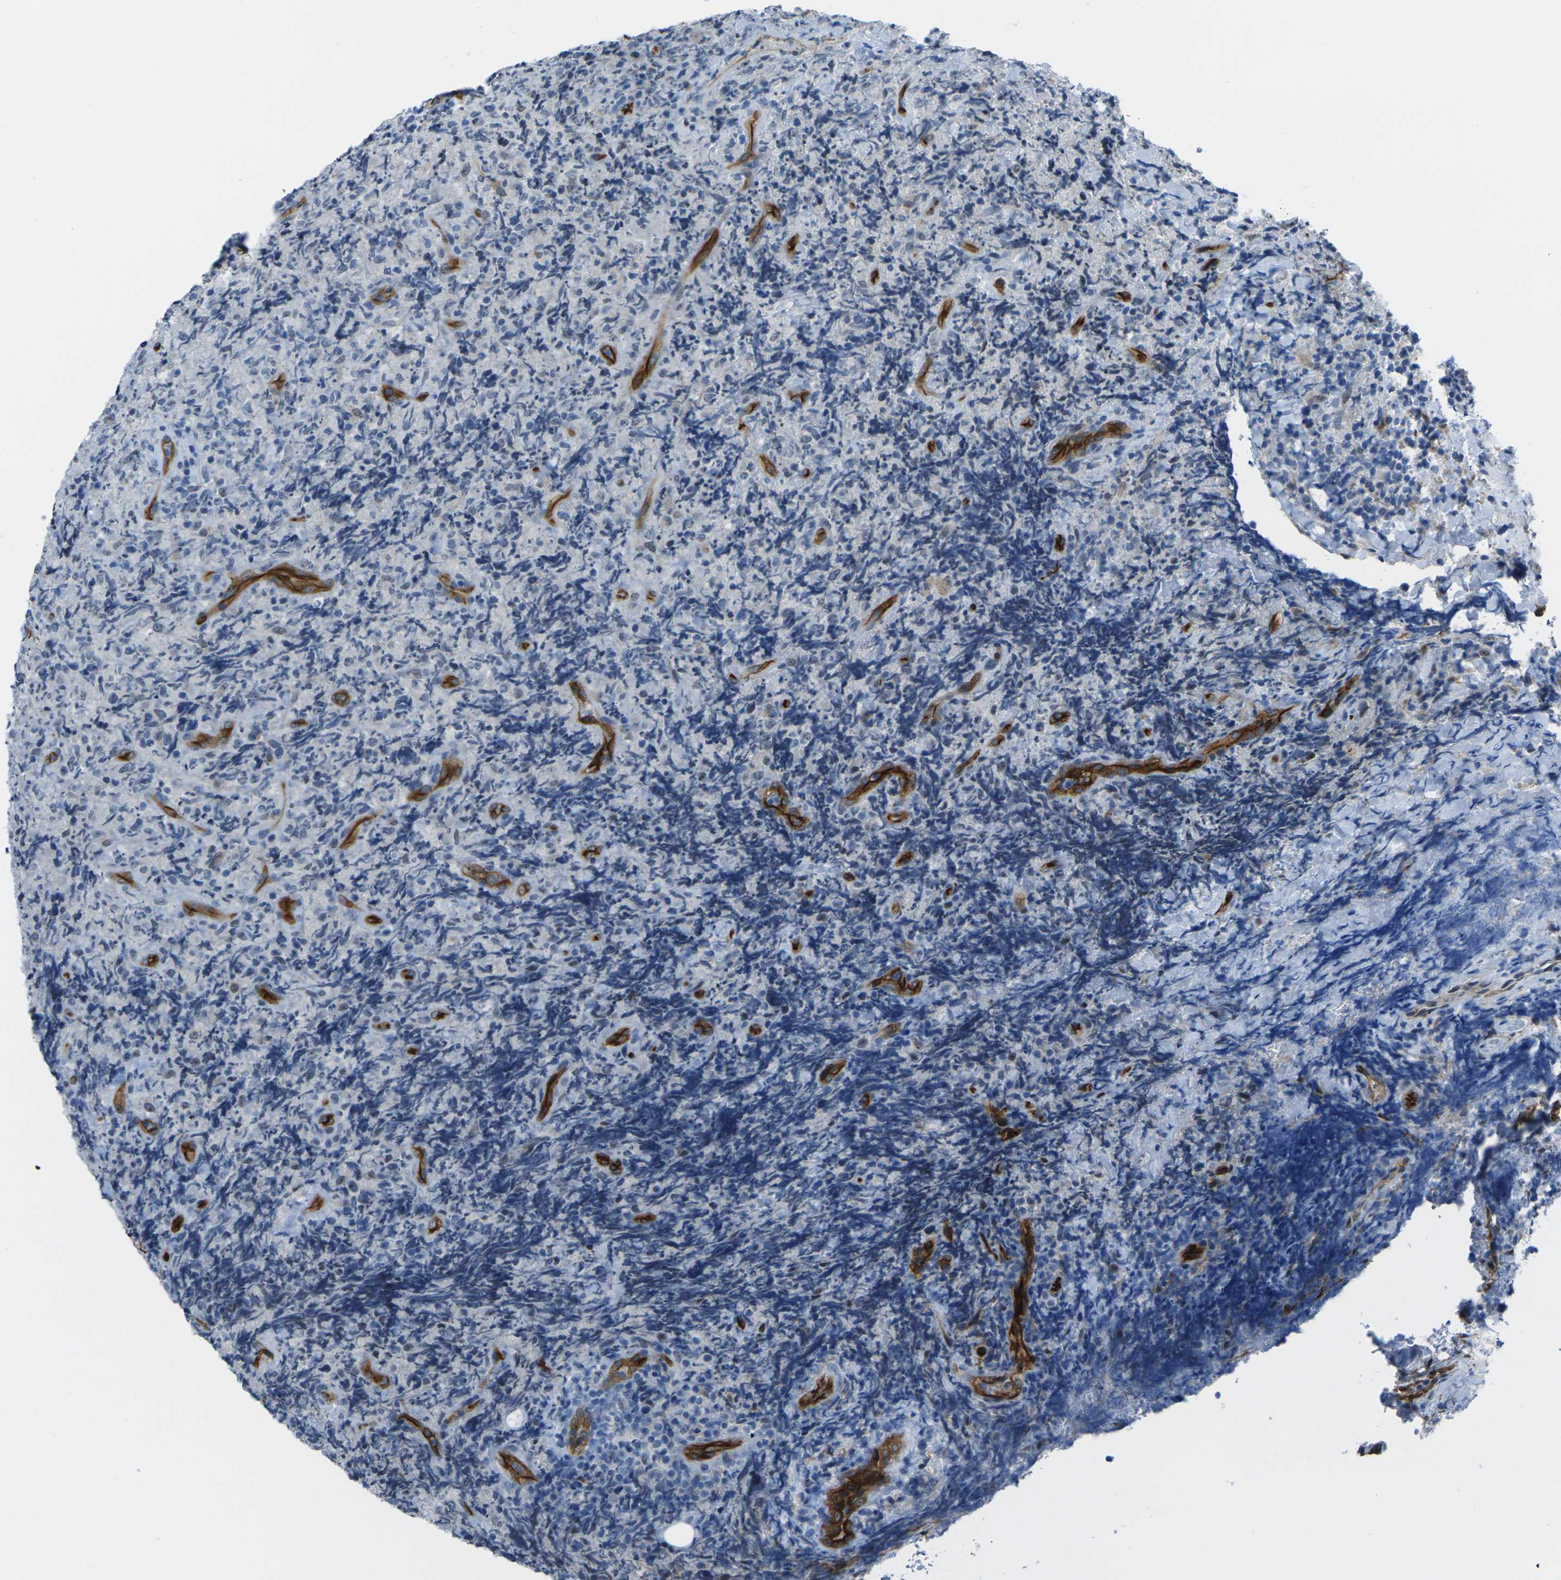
{"staining": {"intensity": "negative", "quantity": "none", "location": "none"}, "tissue": "lymphoma", "cell_type": "Tumor cells", "image_type": "cancer", "snomed": [{"axis": "morphology", "description": "Malignant lymphoma, non-Hodgkin's type, High grade"}, {"axis": "topography", "description": "Tonsil"}], "caption": "This is an immunohistochemistry (IHC) photomicrograph of human high-grade malignant lymphoma, non-Hodgkin's type. There is no staining in tumor cells.", "gene": "HSPA12B", "patient": {"sex": "female", "age": 36}}